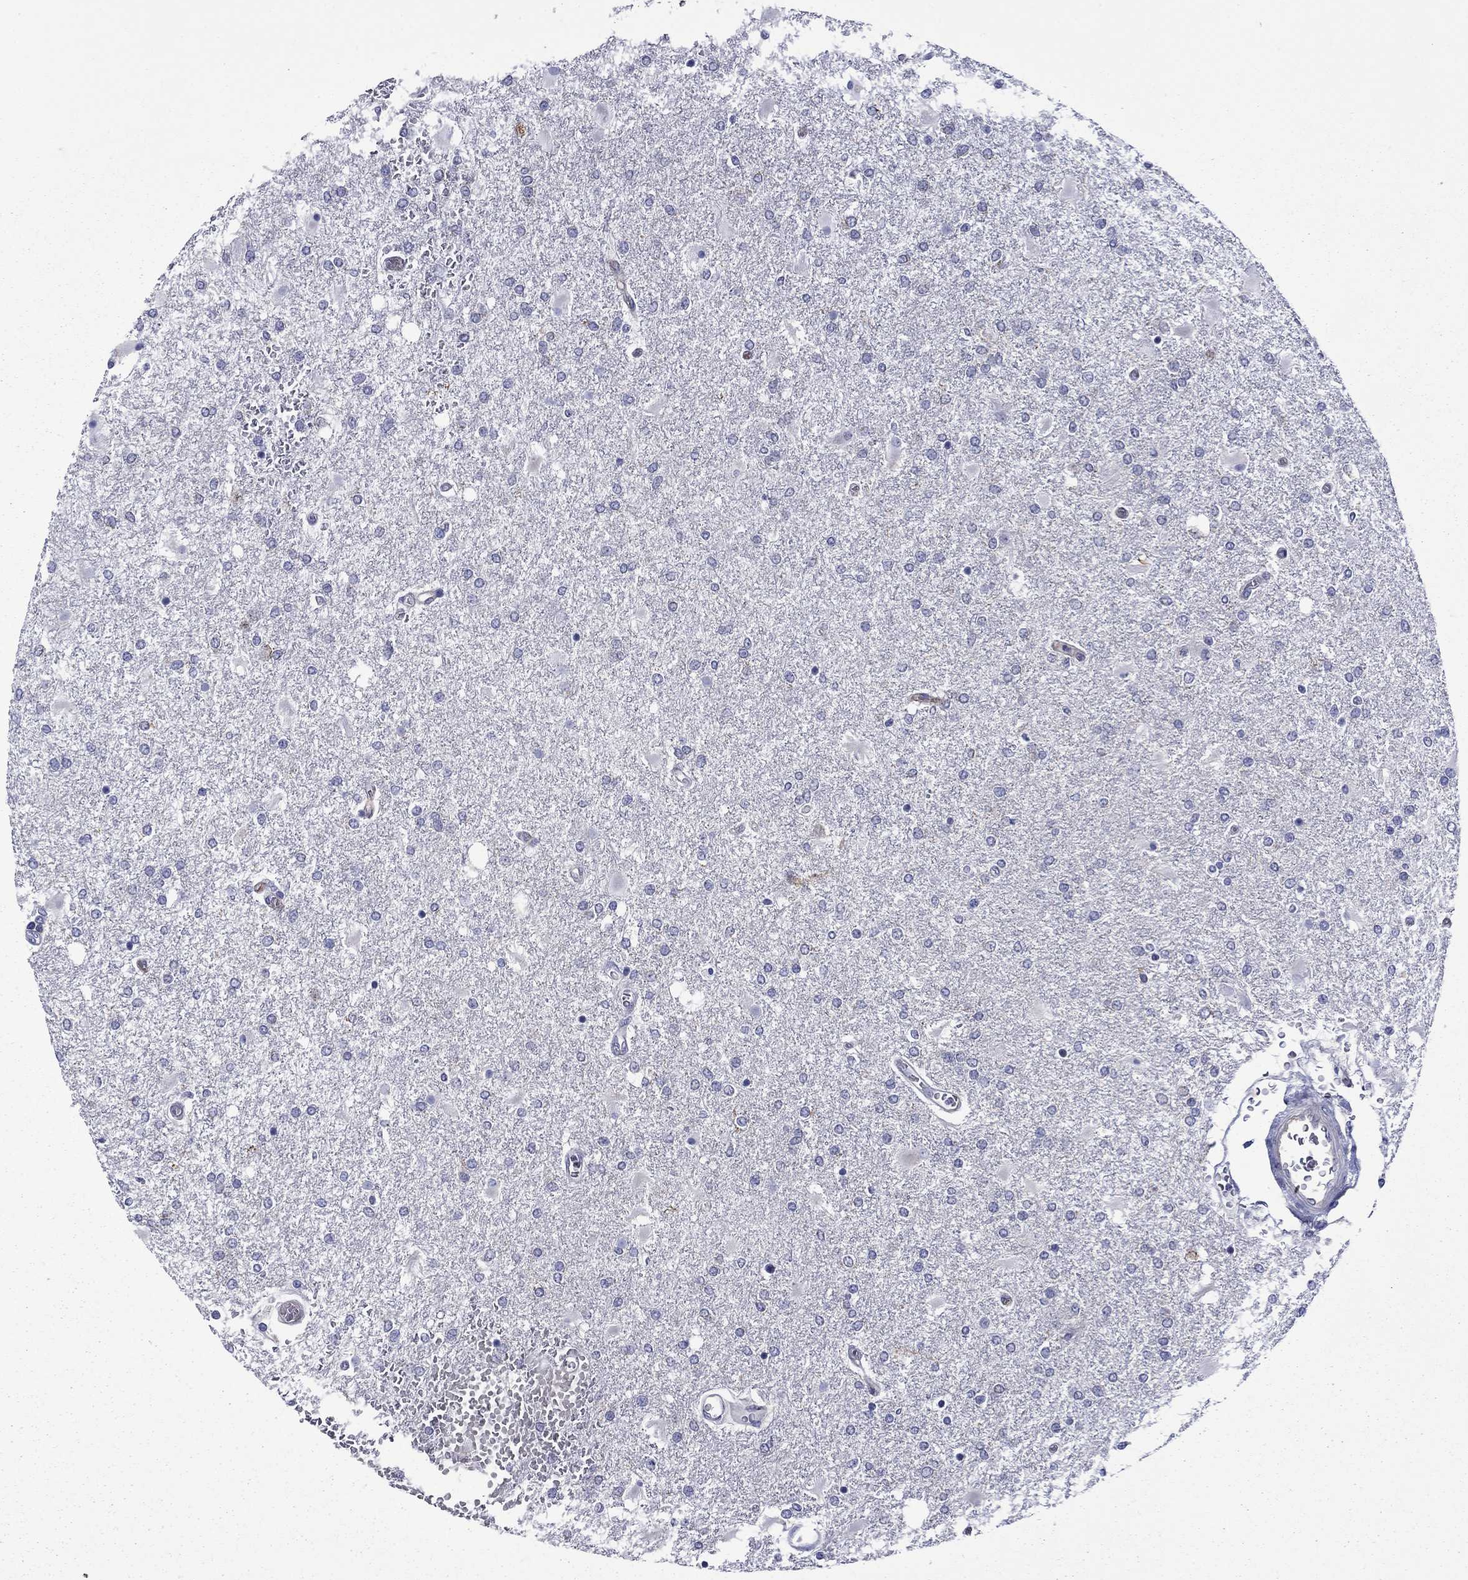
{"staining": {"intensity": "negative", "quantity": "none", "location": "none"}, "tissue": "glioma", "cell_type": "Tumor cells", "image_type": "cancer", "snomed": [{"axis": "morphology", "description": "Glioma, malignant, High grade"}, {"axis": "topography", "description": "Cerebral cortex"}], "caption": "Tumor cells show no significant protein positivity in malignant glioma (high-grade).", "gene": "LMO7", "patient": {"sex": "male", "age": 79}}